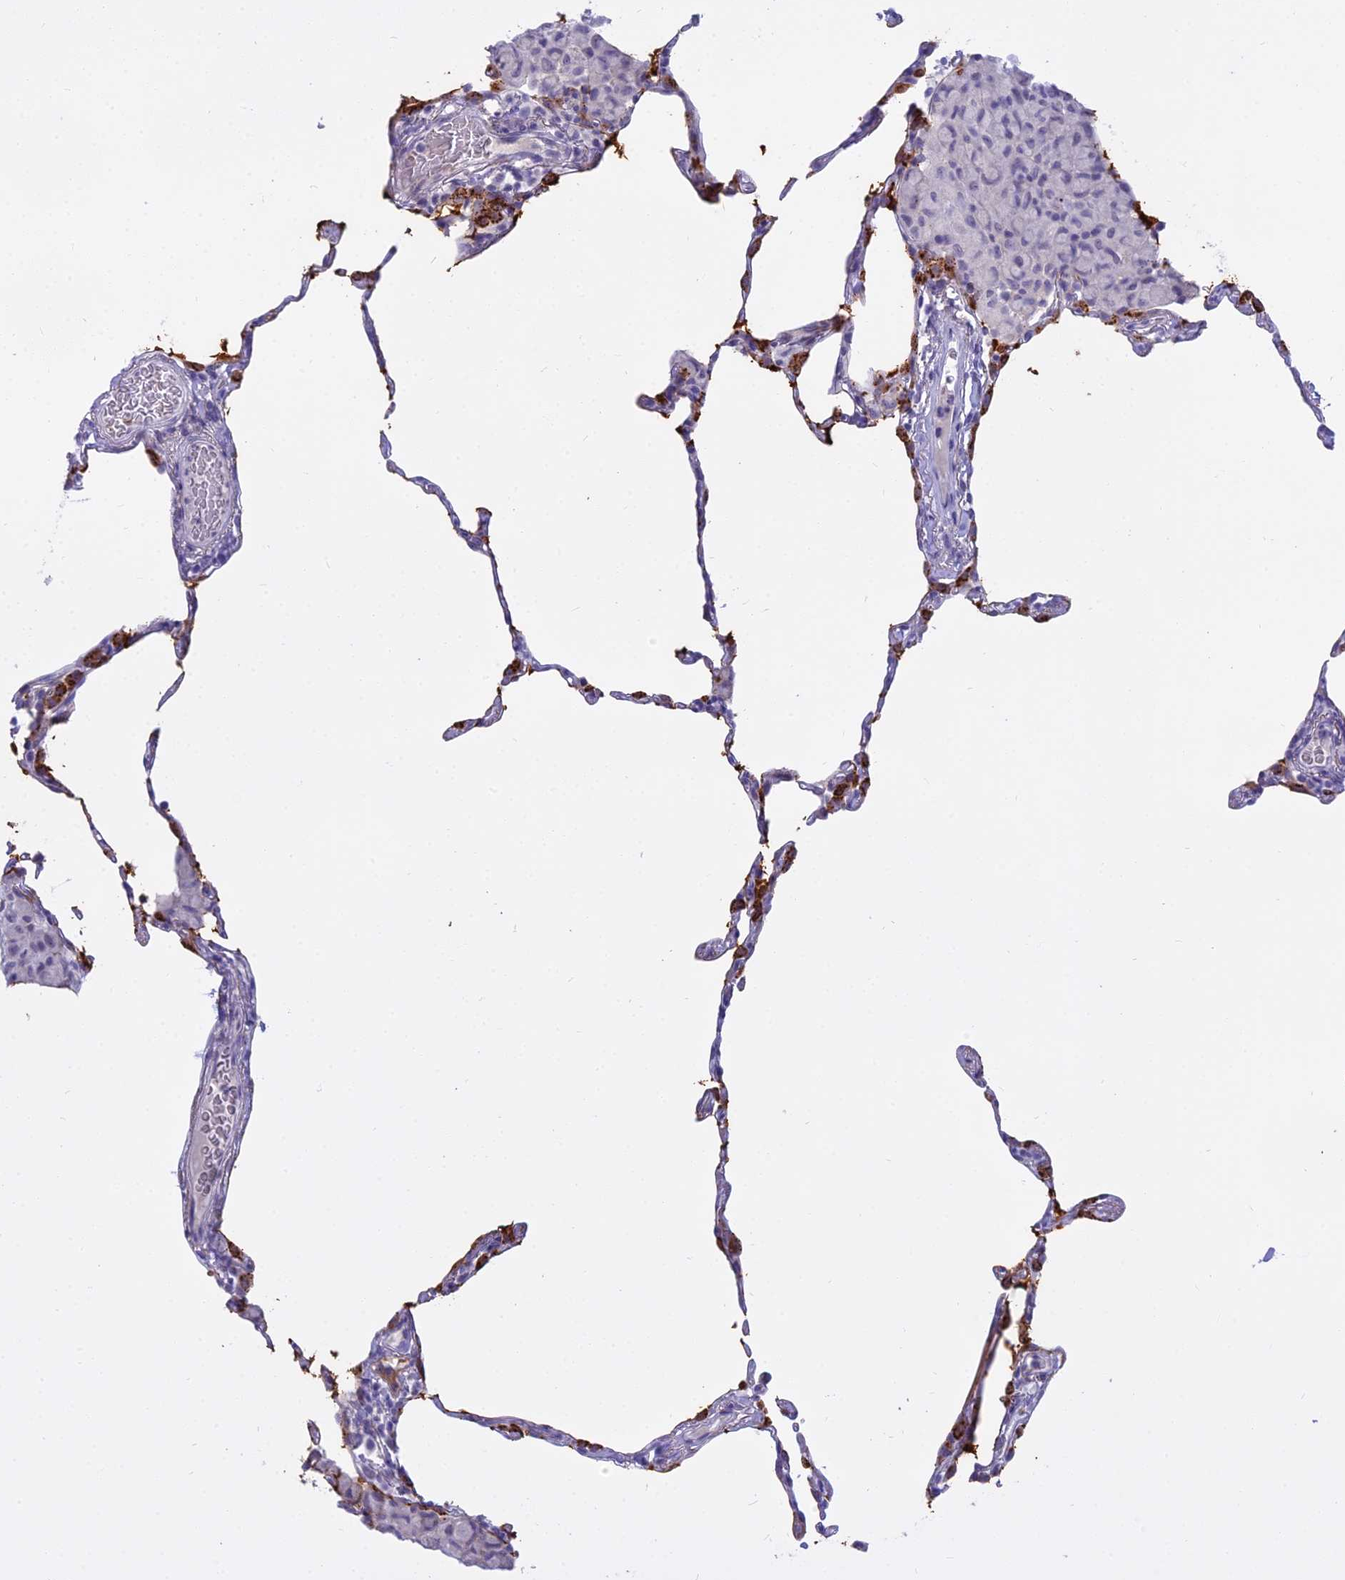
{"staining": {"intensity": "moderate", "quantity": "25%-75%", "location": "cytoplasmic/membranous"}, "tissue": "lung", "cell_type": "Alveolar cells", "image_type": "normal", "snomed": [{"axis": "morphology", "description": "Normal tissue, NOS"}, {"axis": "topography", "description": "Lung"}], "caption": "Immunohistochemistry histopathology image of unremarkable lung: human lung stained using IHC reveals medium levels of moderate protein expression localized specifically in the cytoplasmic/membranous of alveolar cells, appearing as a cytoplasmic/membranous brown color.", "gene": "OSTN", "patient": {"sex": "female", "age": 57}}